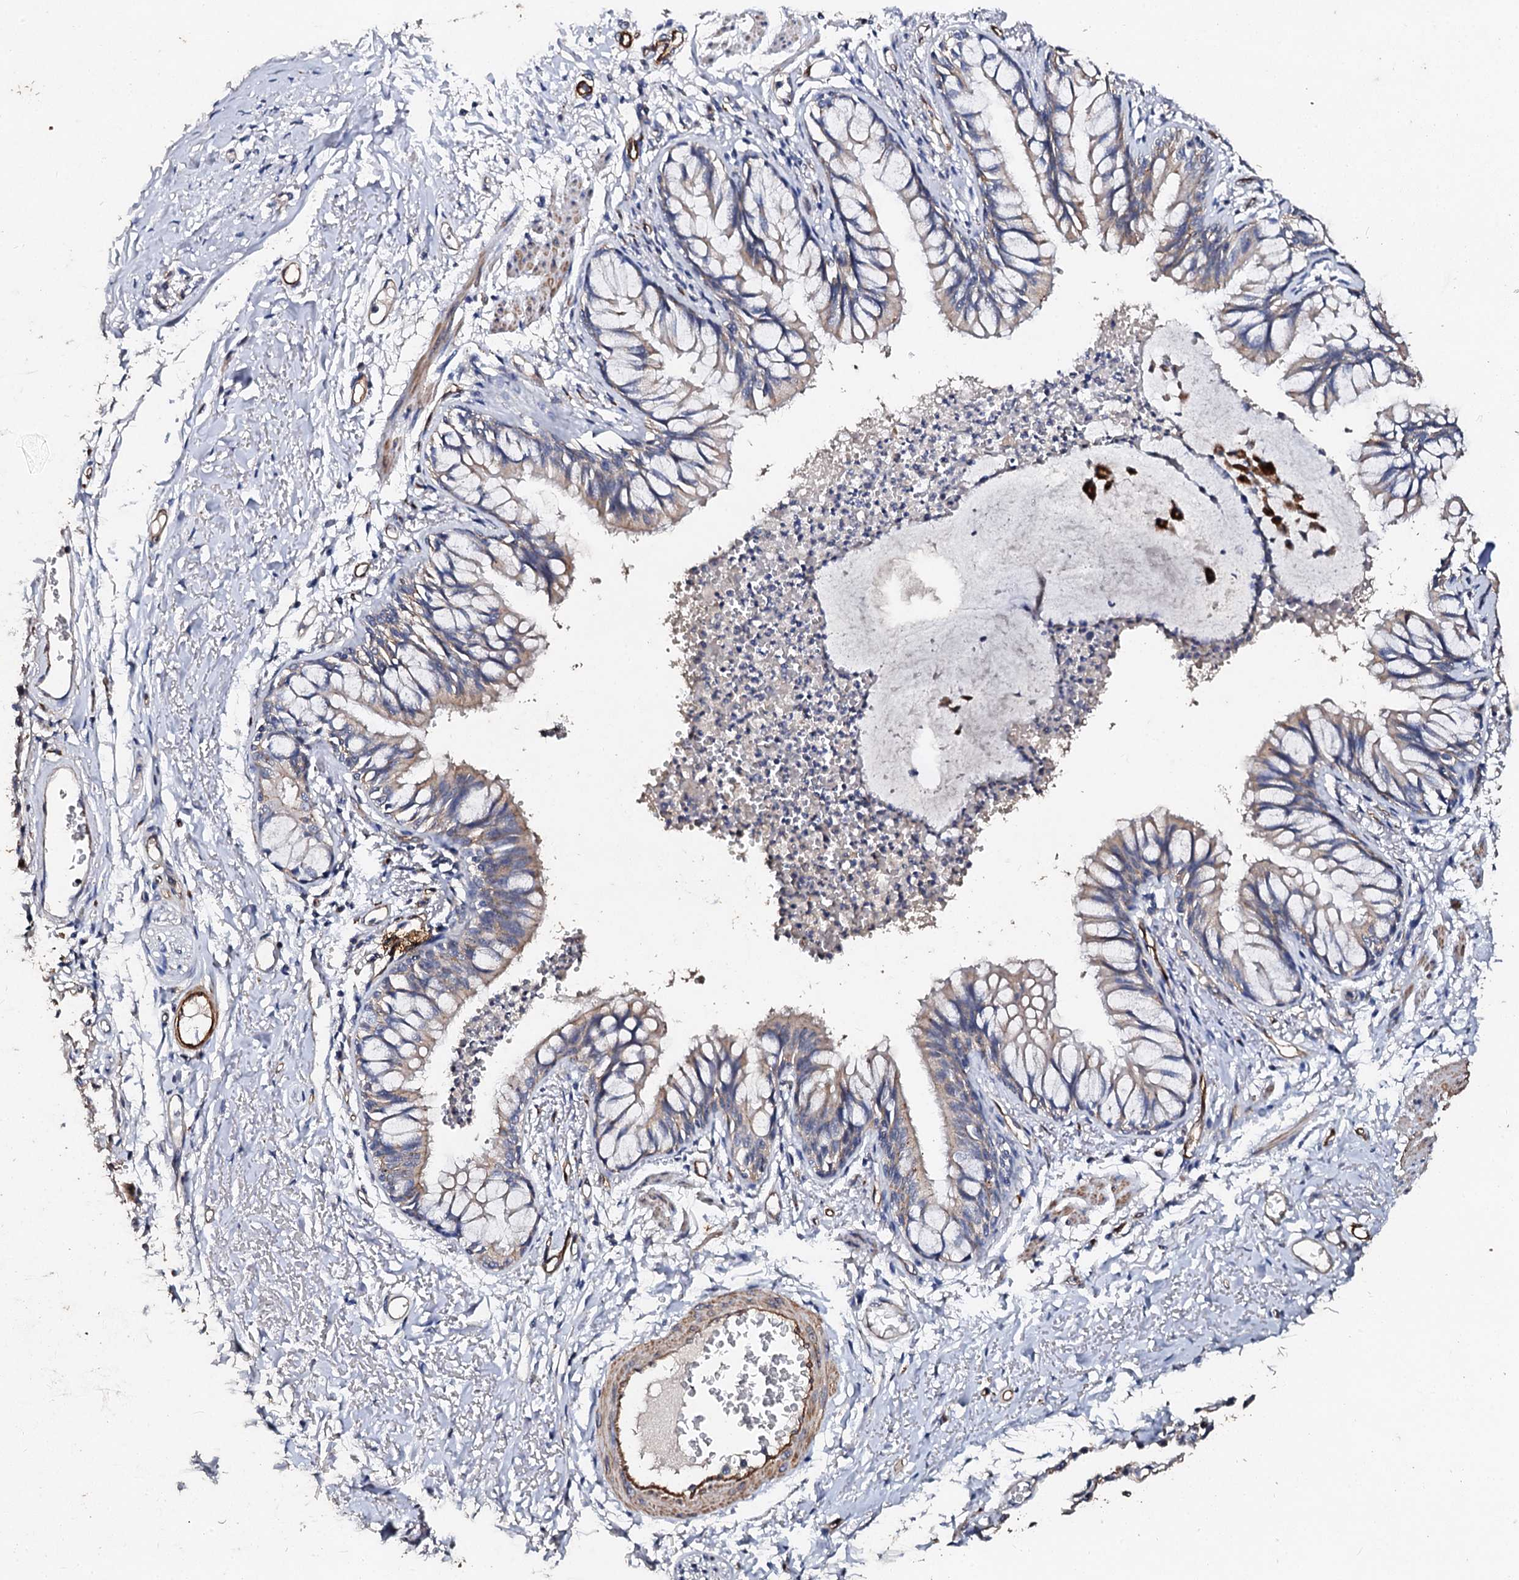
{"staining": {"intensity": "weak", "quantity": "<25%", "location": "cytoplasmic/membranous"}, "tissue": "bronchus", "cell_type": "Respiratory epithelial cells", "image_type": "normal", "snomed": [{"axis": "morphology", "description": "Normal tissue, NOS"}, {"axis": "topography", "description": "Cartilage tissue"}, {"axis": "topography", "description": "Bronchus"}, {"axis": "topography", "description": "Lung"}], "caption": "Immunohistochemistry of normal bronchus shows no staining in respiratory epithelial cells. Brightfield microscopy of IHC stained with DAB (brown) and hematoxylin (blue), captured at high magnification.", "gene": "VPS36", "patient": {"sex": "female", "age": 49}}